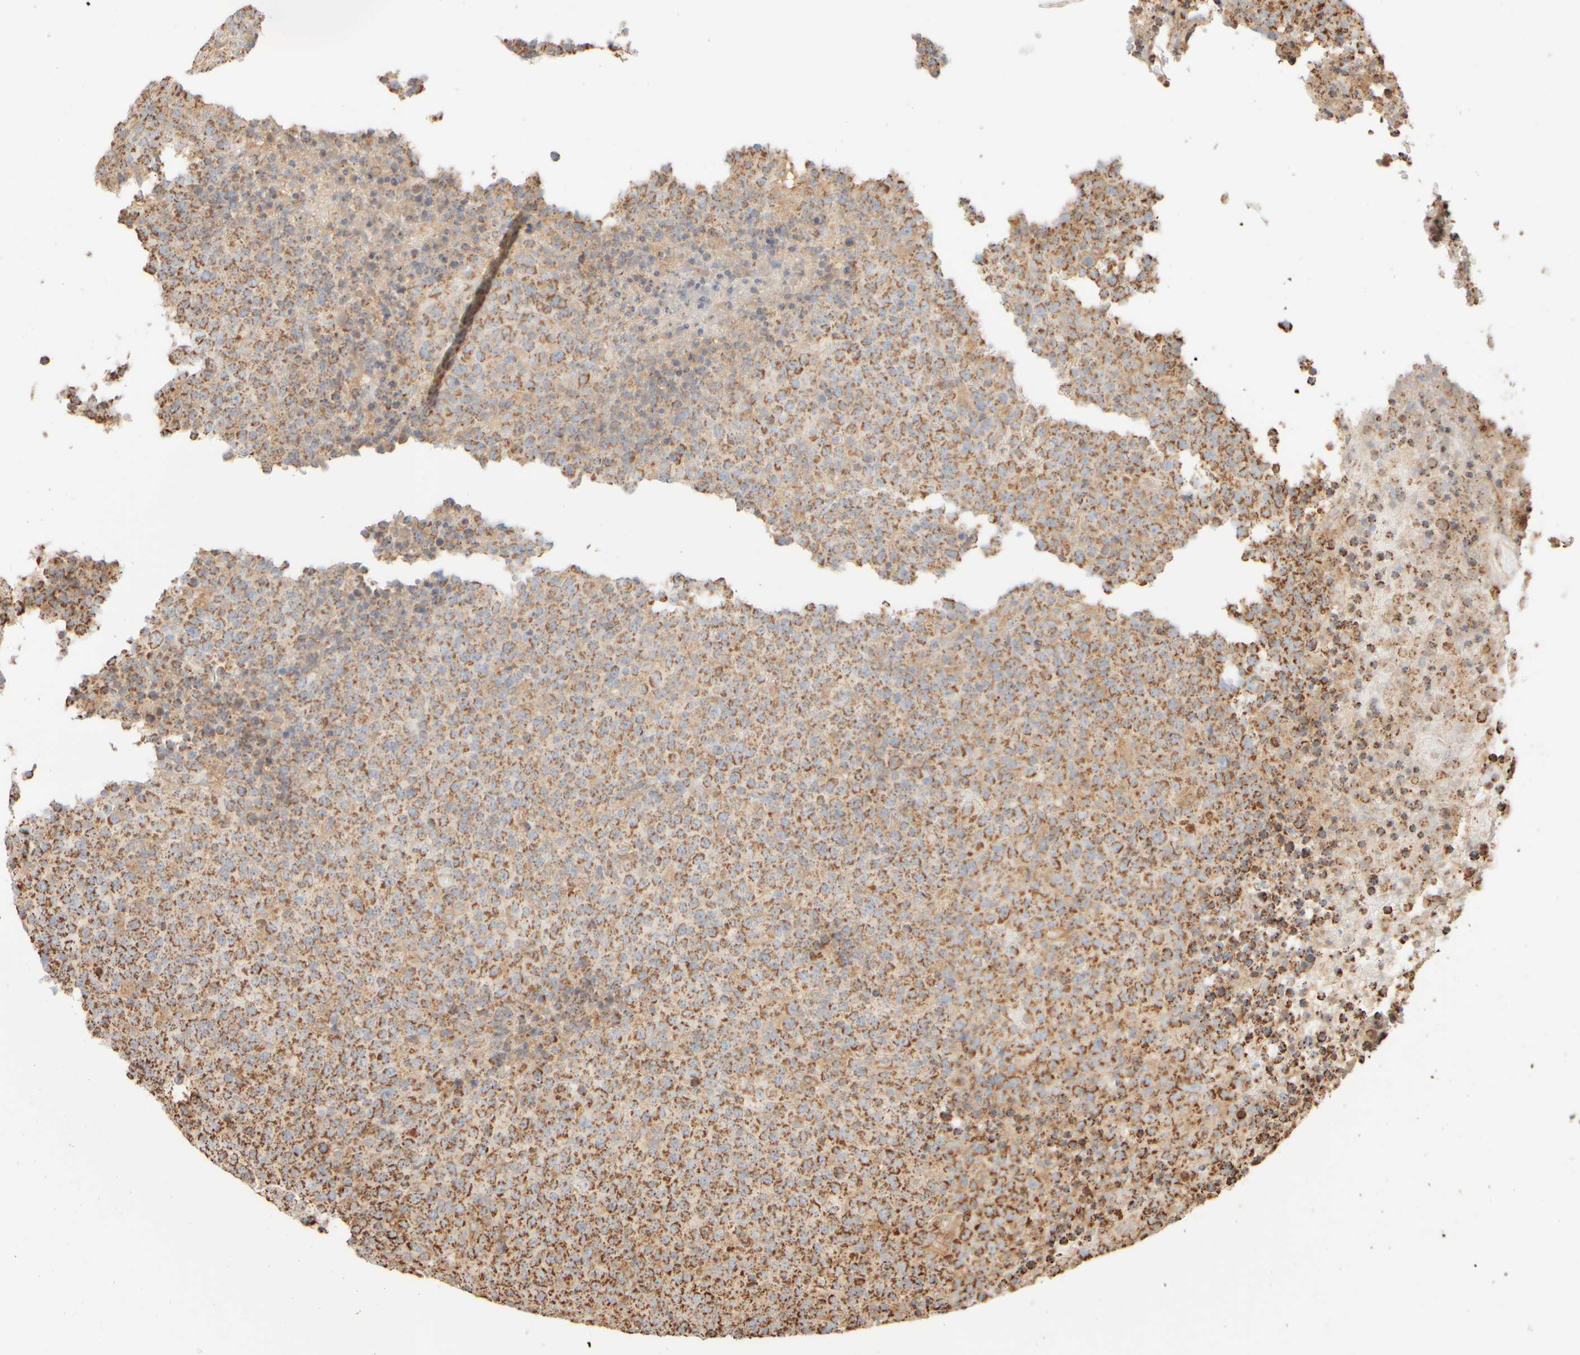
{"staining": {"intensity": "moderate", "quantity": ">75%", "location": "cytoplasmic/membranous"}, "tissue": "lymphoma", "cell_type": "Tumor cells", "image_type": "cancer", "snomed": [{"axis": "morphology", "description": "Malignant lymphoma, non-Hodgkin's type, High grade"}, {"axis": "topography", "description": "Lymph node"}], "caption": "An image of lymphoma stained for a protein demonstrates moderate cytoplasmic/membranous brown staining in tumor cells.", "gene": "APBB2", "patient": {"sex": "male", "age": 13}}